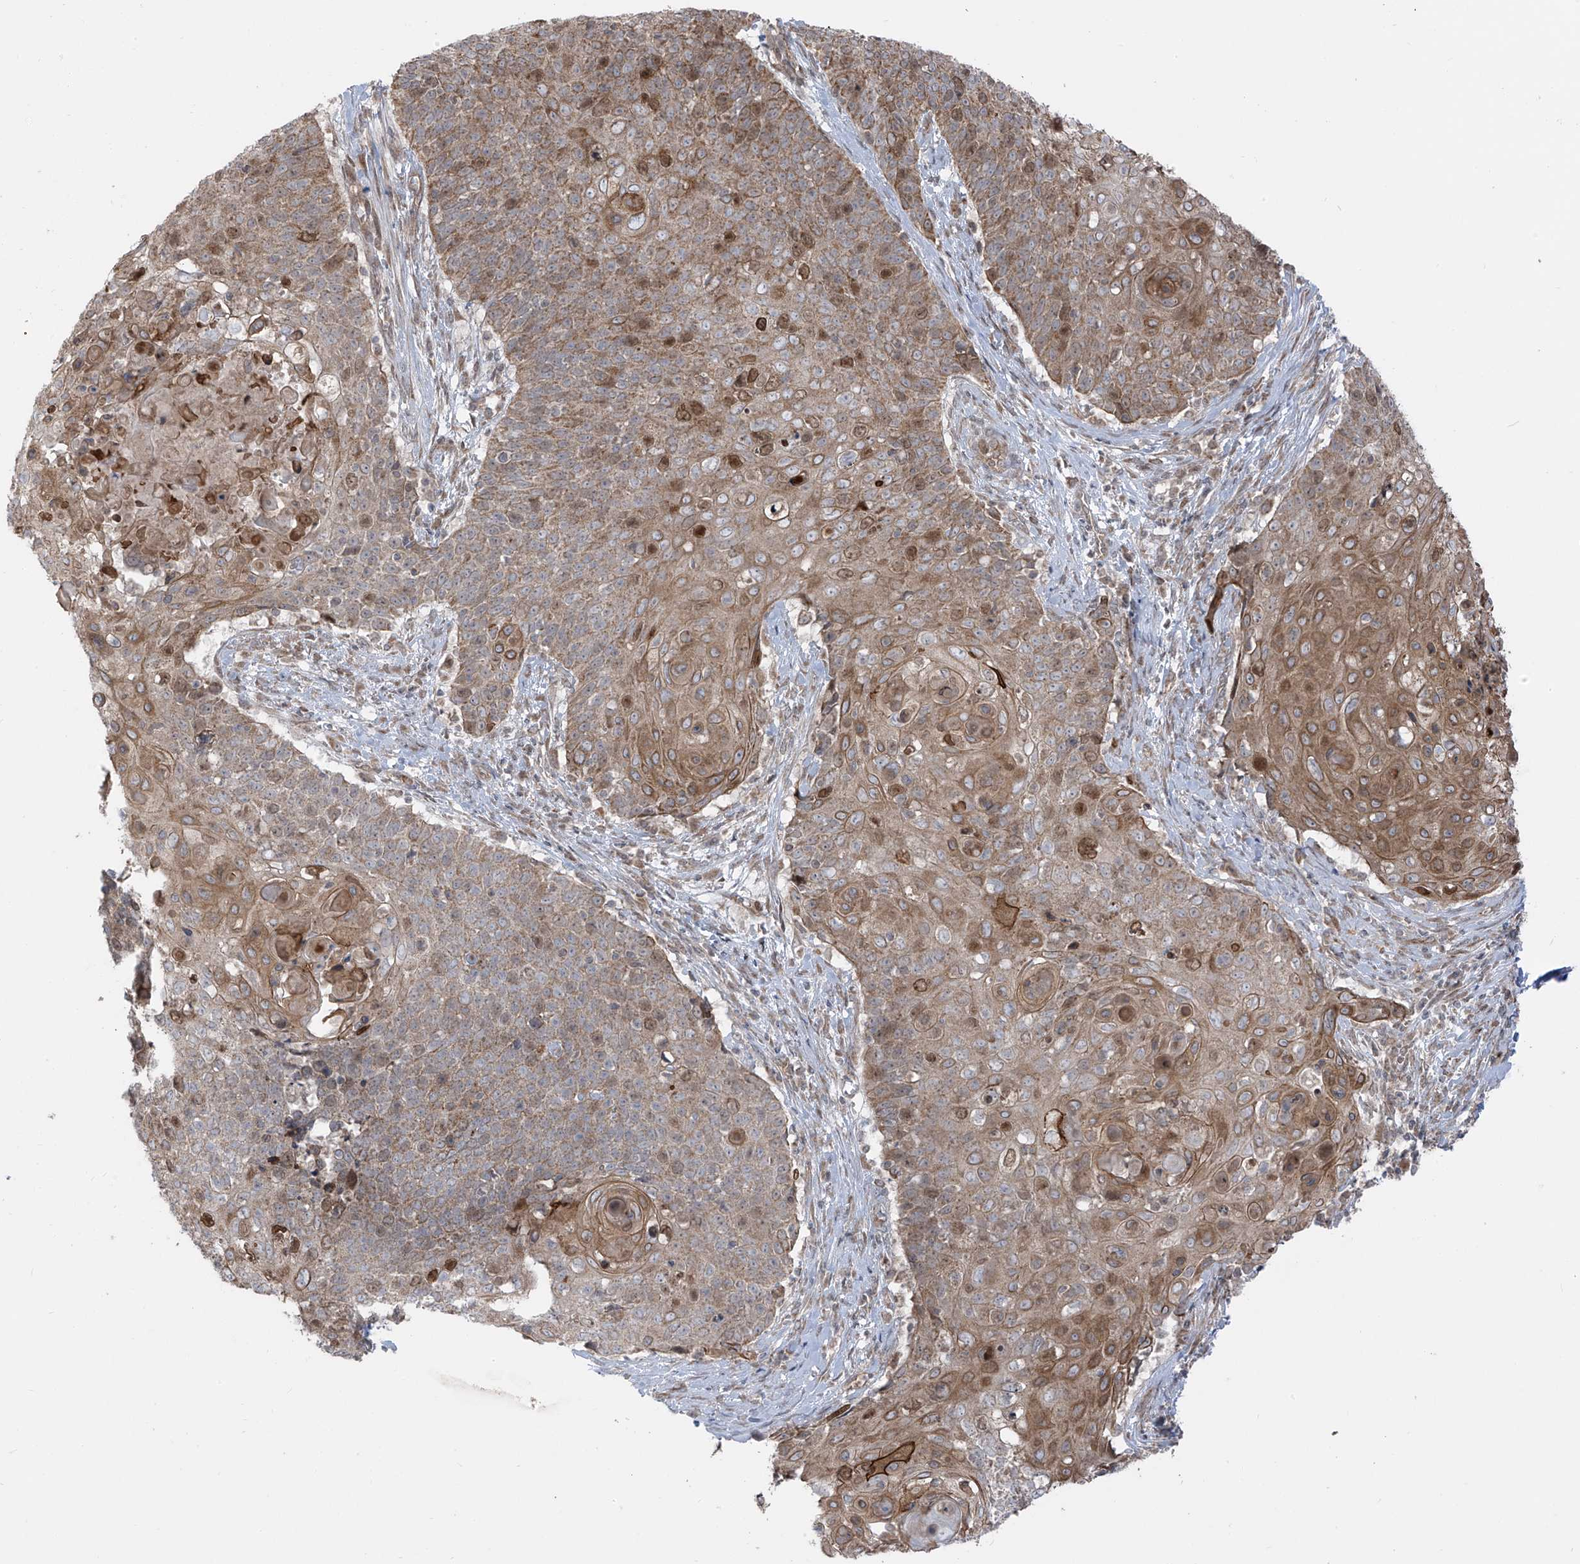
{"staining": {"intensity": "moderate", "quantity": "25%-75%", "location": "cytoplasmic/membranous,nuclear"}, "tissue": "cervical cancer", "cell_type": "Tumor cells", "image_type": "cancer", "snomed": [{"axis": "morphology", "description": "Squamous cell carcinoma, NOS"}, {"axis": "topography", "description": "Cervix"}], "caption": "Immunohistochemistry photomicrograph of human squamous cell carcinoma (cervical) stained for a protein (brown), which reveals medium levels of moderate cytoplasmic/membranous and nuclear staining in approximately 25%-75% of tumor cells.", "gene": "PDE11A", "patient": {"sex": "female", "age": 39}}